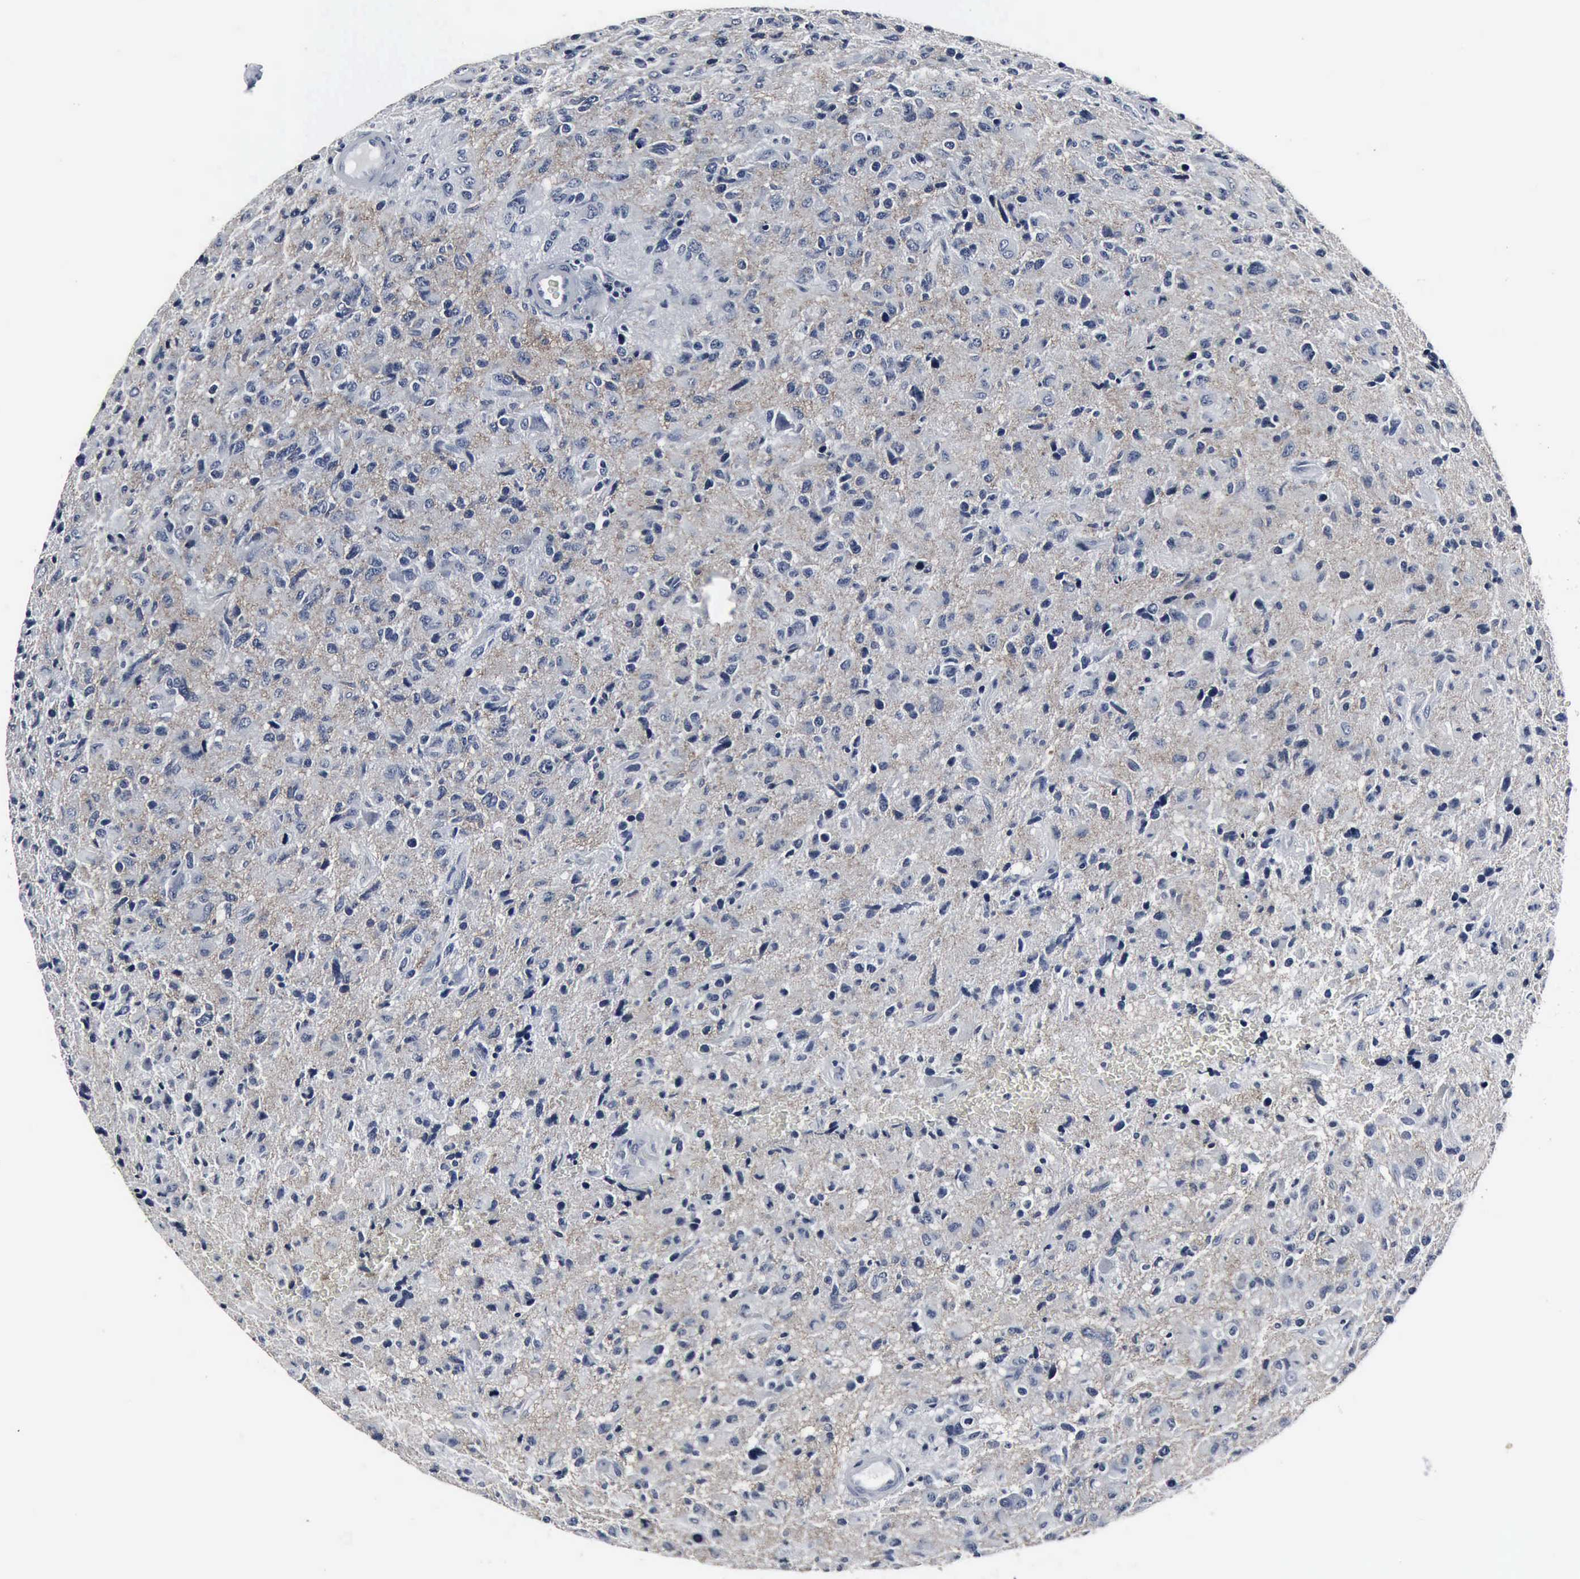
{"staining": {"intensity": "negative", "quantity": "none", "location": "none"}, "tissue": "glioma", "cell_type": "Tumor cells", "image_type": "cancer", "snomed": [{"axis": "morphology", "description": "Glioma, malignant, High grade"}, {"axis": "topography", "description": "Brain"}], "caption": "DAB immunohistochemical staining of glioma shows no significant expression in tumor cells.", "gene": "SNAP25", "patient": {"sex": "female", "age": 60}}